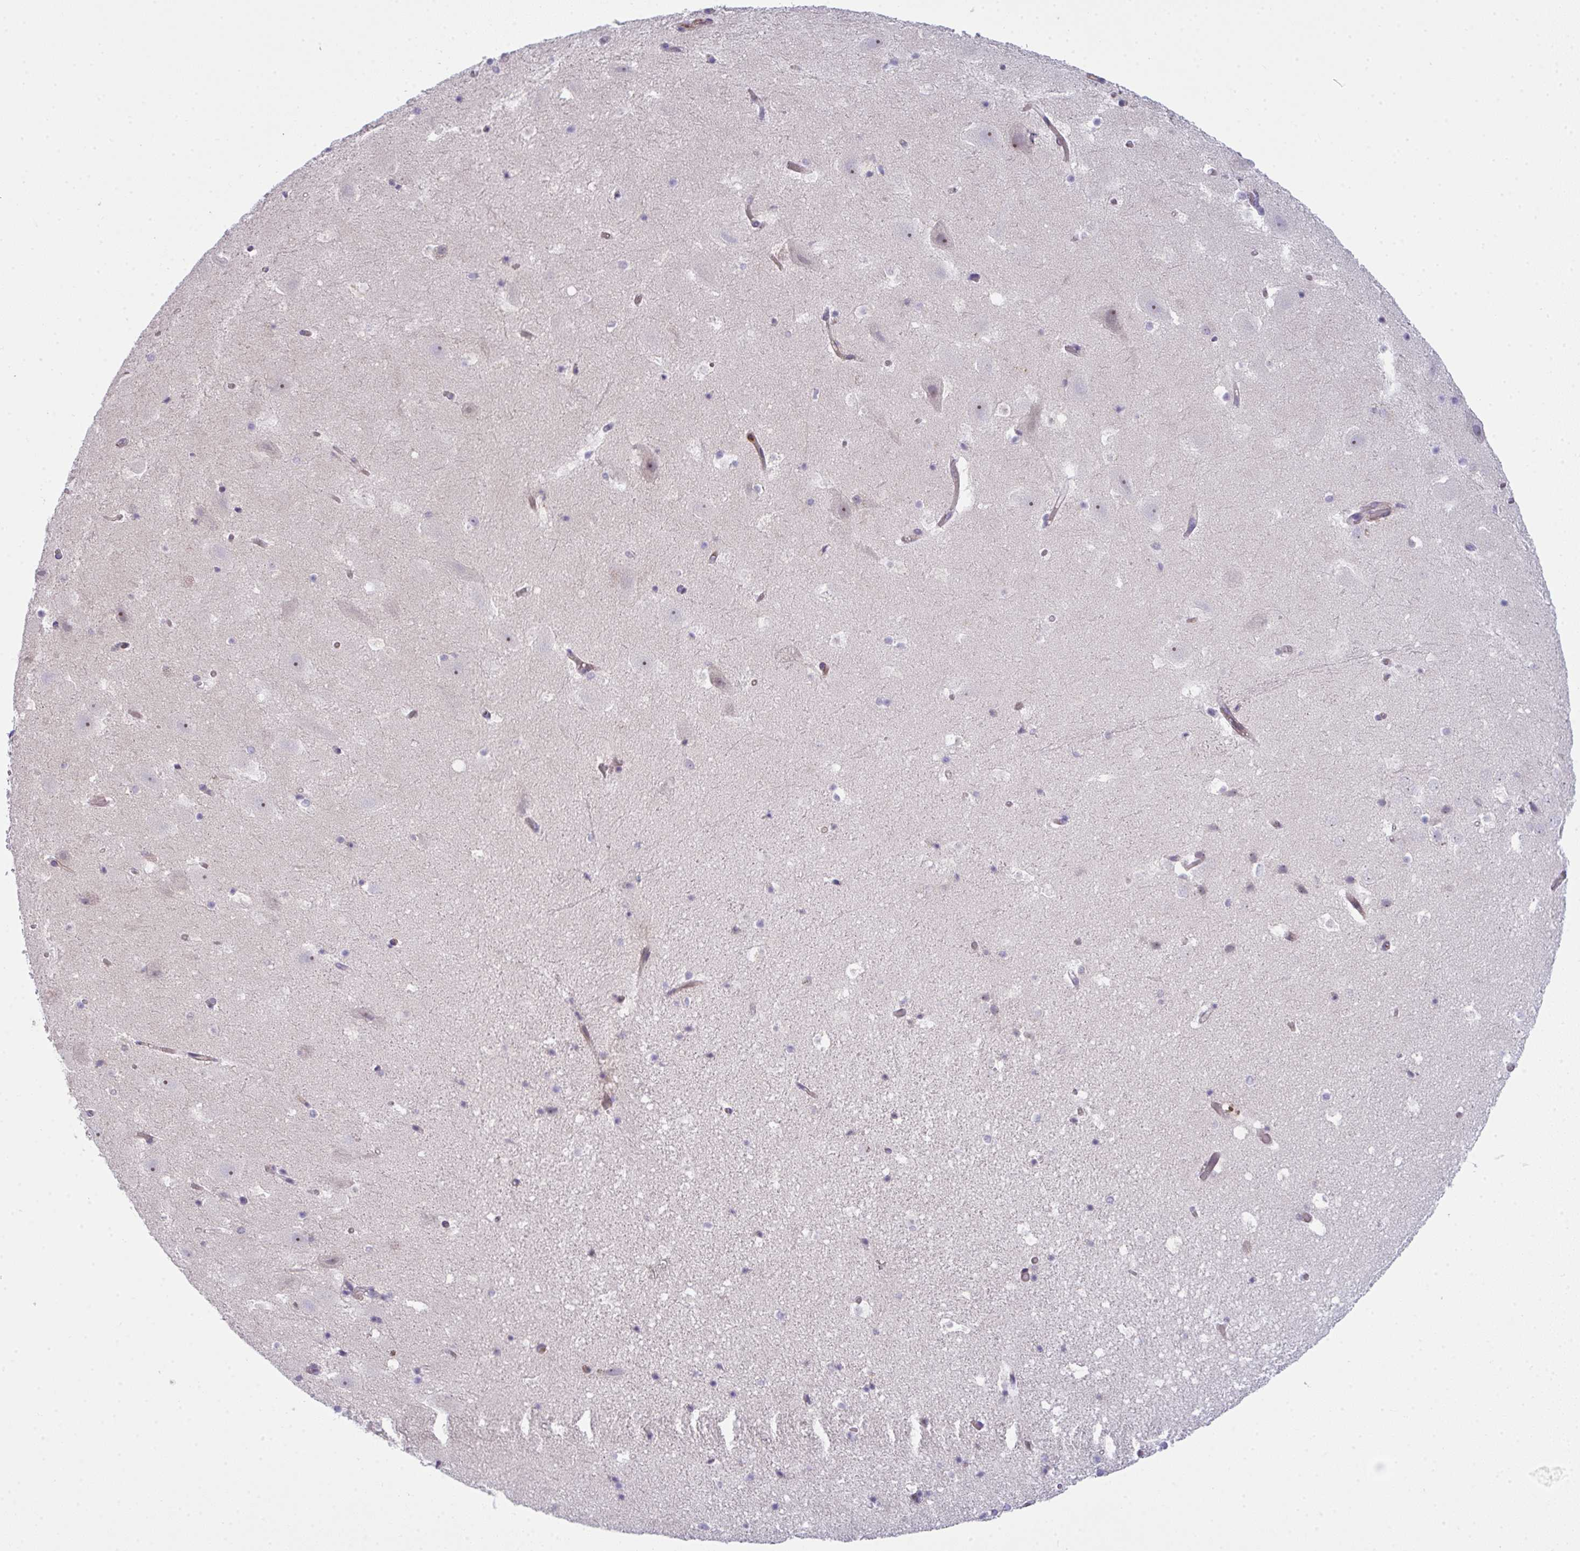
{"staining": {"intensity": "negative", "quantity": "none", "location": "none"}, "tissue": "hippocampus", "cell_type": "Glial cells", "image_type": "normal", "snomed": [{"axis": "morphology", "description": "Normal tissue, NOS"}, {"axis": "topography", "description": "Hippocampus"}], "caption": "Glial cells show no significant staining in benign hippocampus. The staining was performed using DAB (3,3'-diaminobenzidine) to visualize the protein expression in brown, while the nuclei were stained in blue with hematoxylin (Magnification: 20x).", "gene": "CD80", "patient": {"sex": "female", "age": 42}}